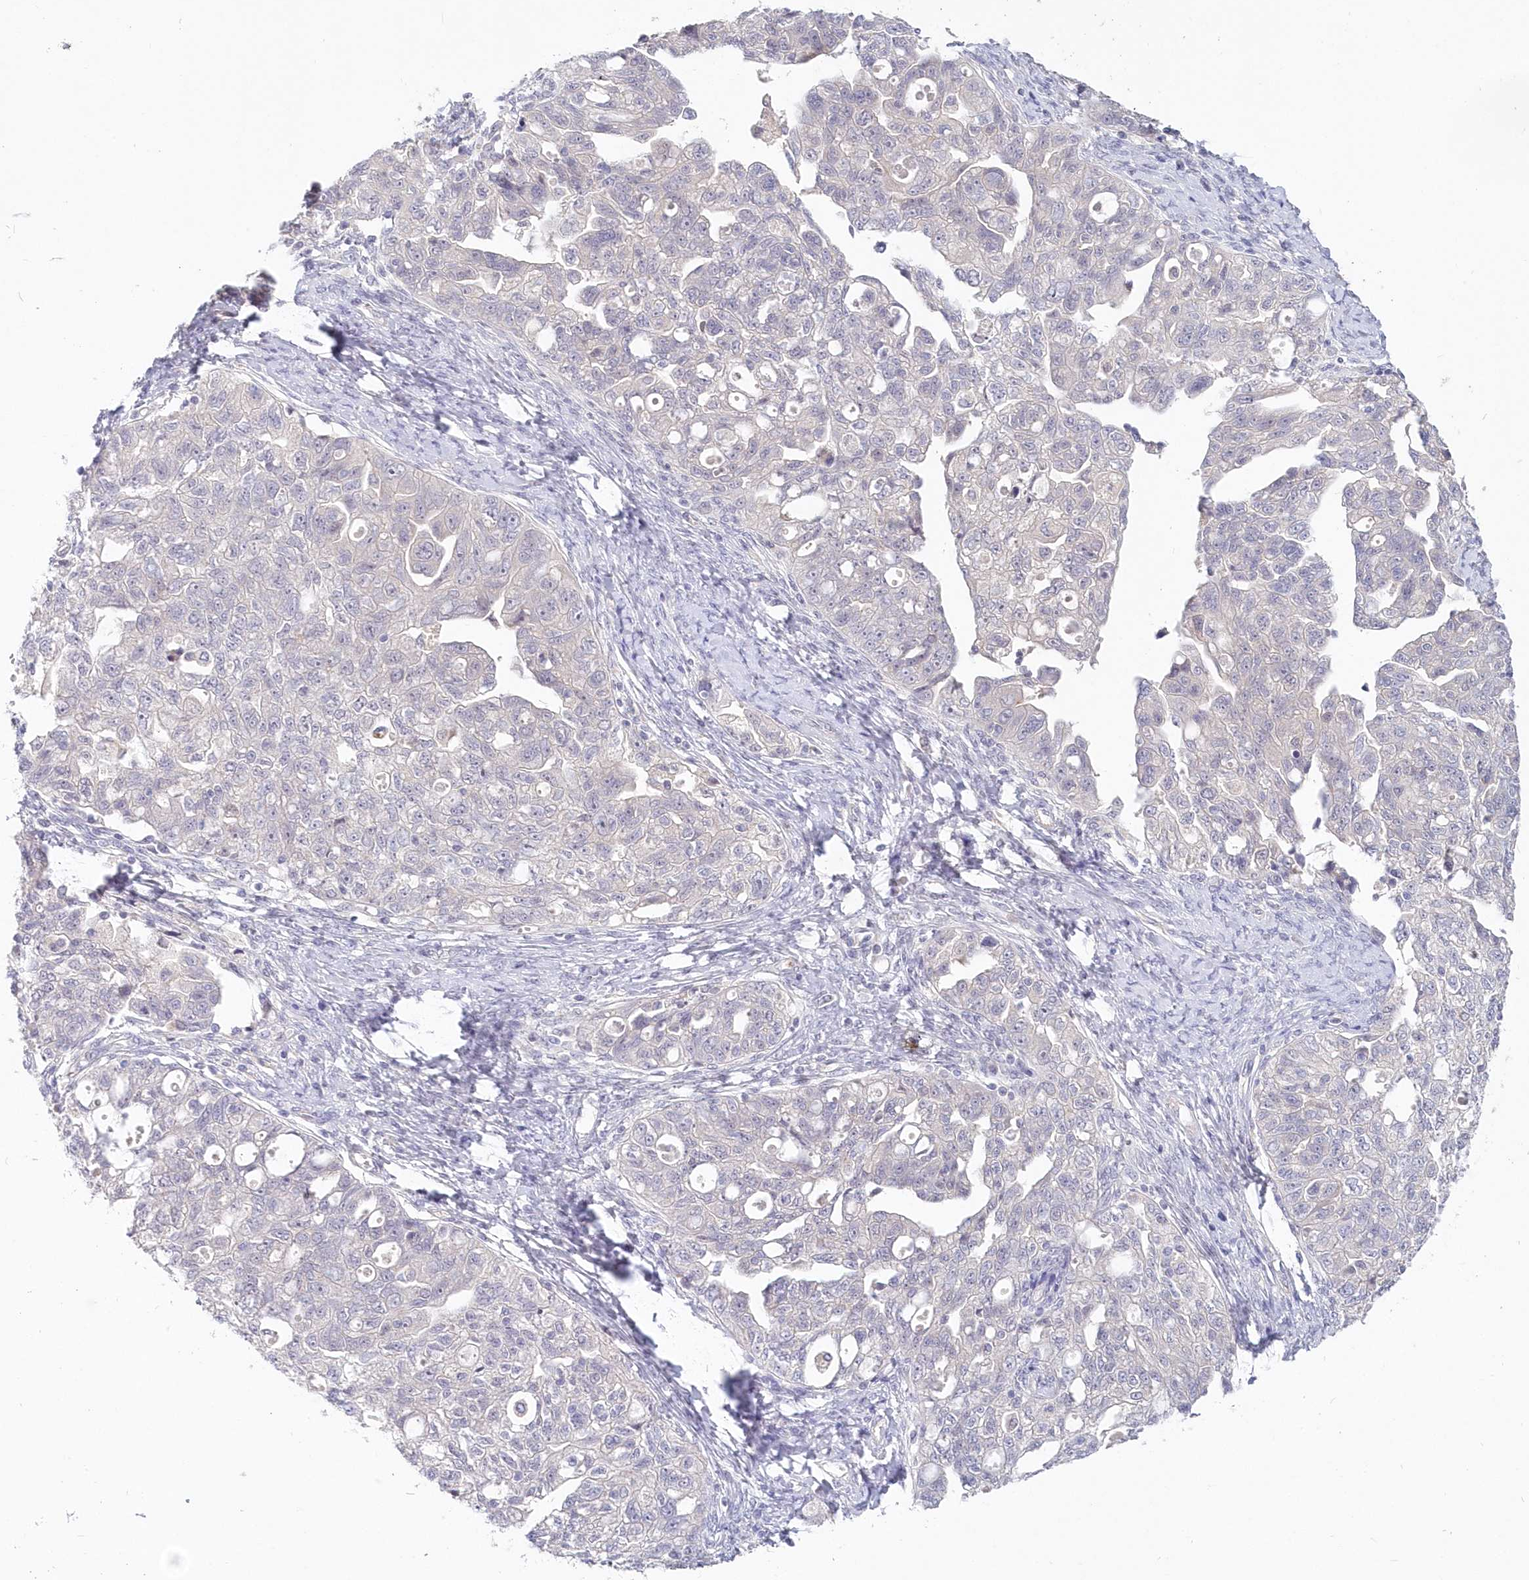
{"staining": {"intensity": "negative", "quantity": "none", "location": "none"}, "tissue": "ovarian cancer", "cell_type": "Tumor cells", "image_type": "cancer", "snomed": [{"axis": "morphology", "description": "Carcinoma, NOS"}, {"axis": "morphology", "description": "Cystadenocarcinoma, serous, NOS"}, {"axis": "topography", "description": "Ovary"}], "caption": "Immunohistochemistry (IHC) of human ovarian serous cystadenocarcinoma shows no positivity in tumor cells. The staining is performed using DAB (3,3'-diaminobenzidine) brown chromogen with nuclei counter-stained in using hematoxylin.", "gene": "KATNA1", "patient": {"sex": "female", "age": 69}}